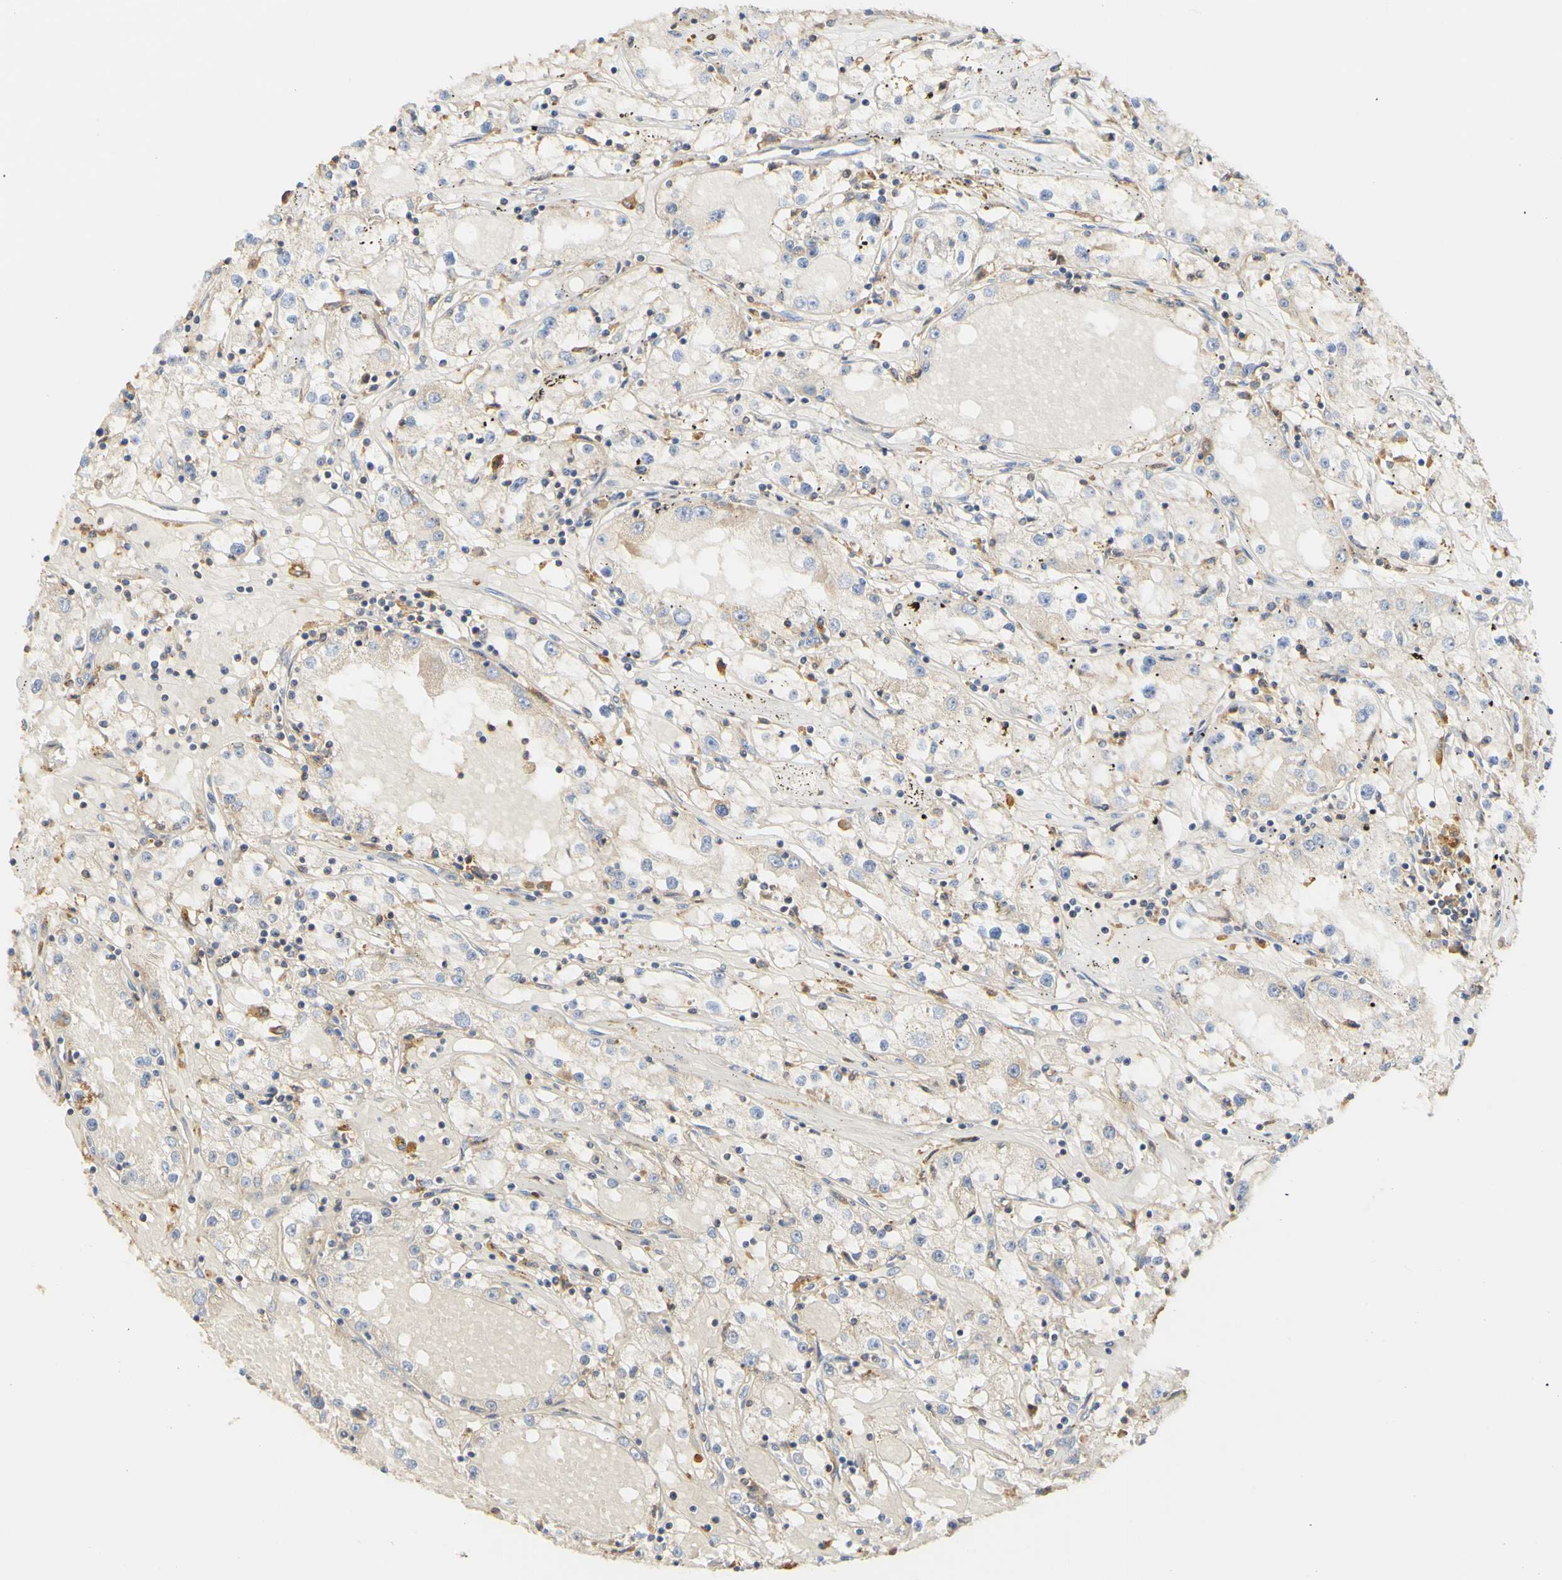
{"staining": {"intensity": "negative", "quantity": "none", "location": "none"}, "tissue": "renal cancer", "cell_type": "Tumor cells", "image_type": "cancer", "snomed": [{"axis": "morphology", "description": "Adenocarcinoma, NOS"}, {"axis": "topography", "description": "Kidney"}], "caption": "IHC histopathology image of neoplastic tissue: renal adenocarcinoma stained with DAB reveals no significant protein positivity in tumor cells. (DAB (3,3'-diaminobenzidine) IHC visualized using brightfield microscopy, high magnification).", "gene": "PCDH7", "patient": {"sex": "male", "age": 56}}